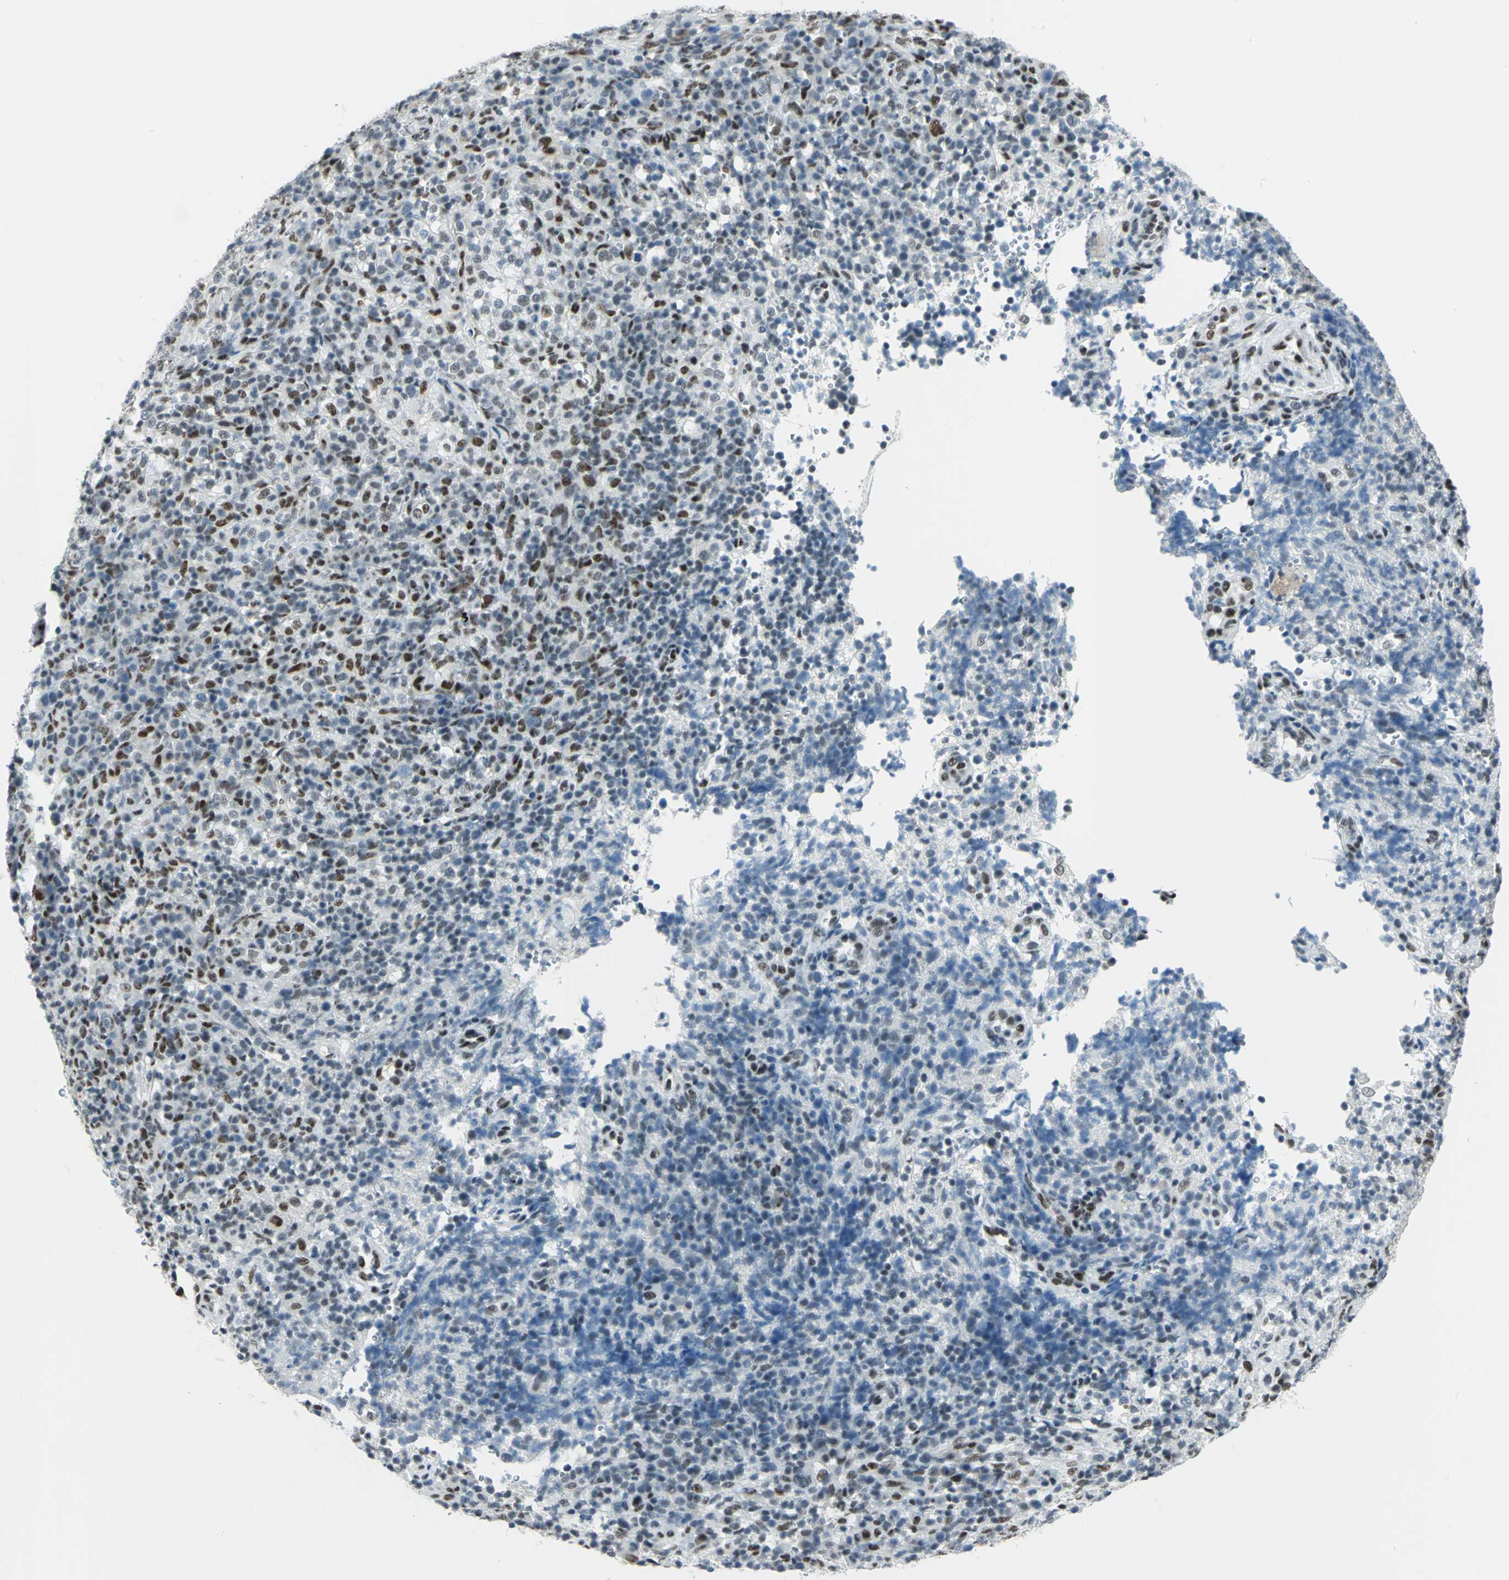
{"staining": {"intensity": "moderate", "quantity": "<25%", "location": "nuclear"}, "tissue": "lymphoma", "cell_type": "Tumor cells", "image_type": "cancer", "snomed": [{"axis": "morphology", "description": "Malignant lymphoma, non-Hodgkin's type, High grade"}, {"axis": "topography", "description": "Lymph node"}], "caption": "DAB (3,3'-diaminobenzidine) immunohistochemical staining of human lymphoma reveals moderate nuclear protein expression in approximately <25% of tumor cells. (Brightfield microscopy of DAB IHC at high magnification).", "gene": "MTMR10", "patient": {"sex": "female", "age": 76}}